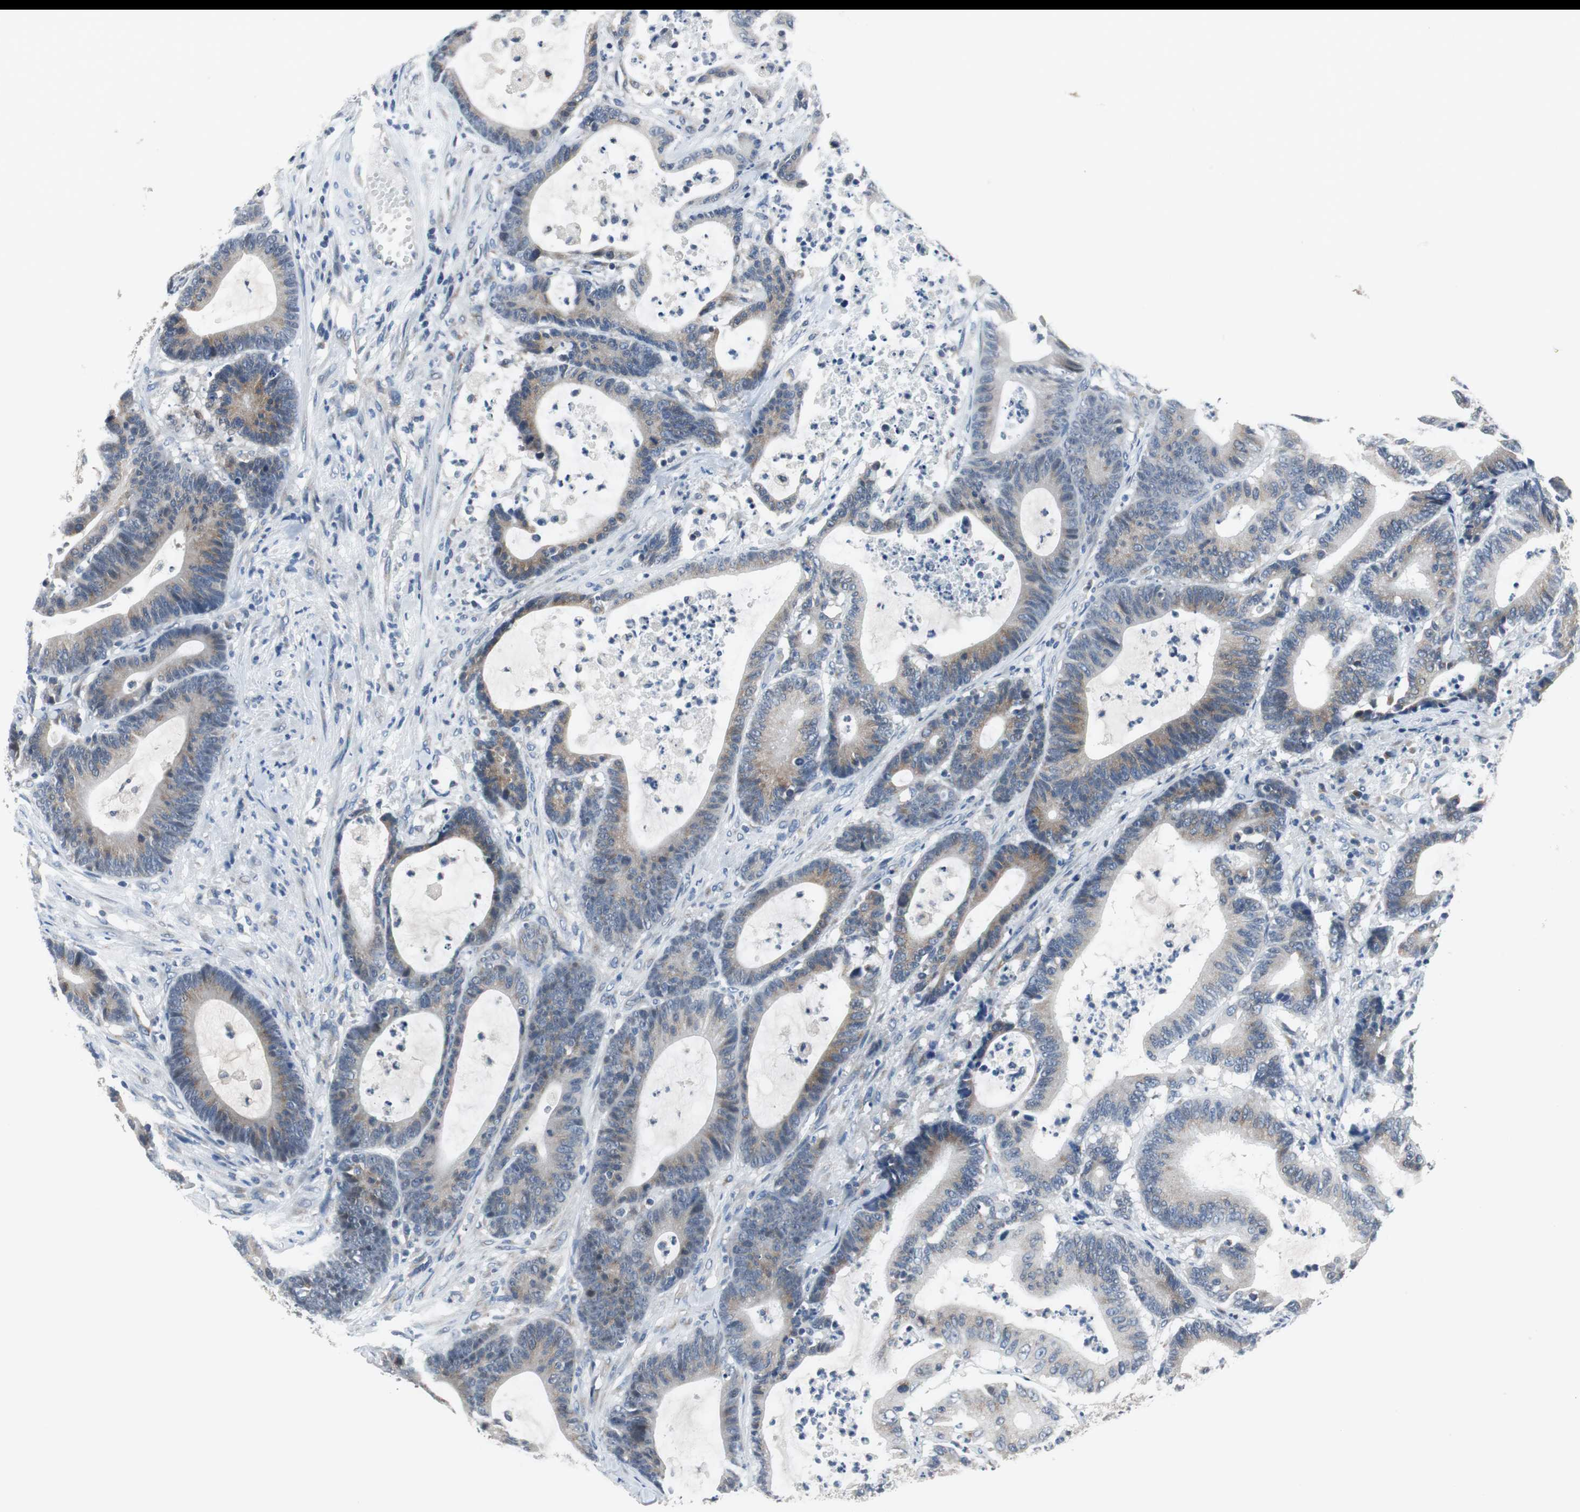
{"staining": {"intensity": "weak", "quantity": ">75%", "location": "cytoplasmic/membranous"}, "tissue": "colorectal cancer", "cell_type": "Tumor cells", "image_type": "cancer", "snomed": [{"axis": "morphology", "description": "Adenocarcinoma, NOS"}, {"axis": "topography", "description": "Colon"}], "caption": "Protein expression analysis of colorectal cancer demonstrates weak cytoplasmic/membranous staining in approximately >75% of tumor cells. Using DAB (brown) and hematoxylin (blue) stains, captured at high magnification using brightfield microscopy.", "gene": "PLAA", "patient": {"sex": "female", "age": 84}}